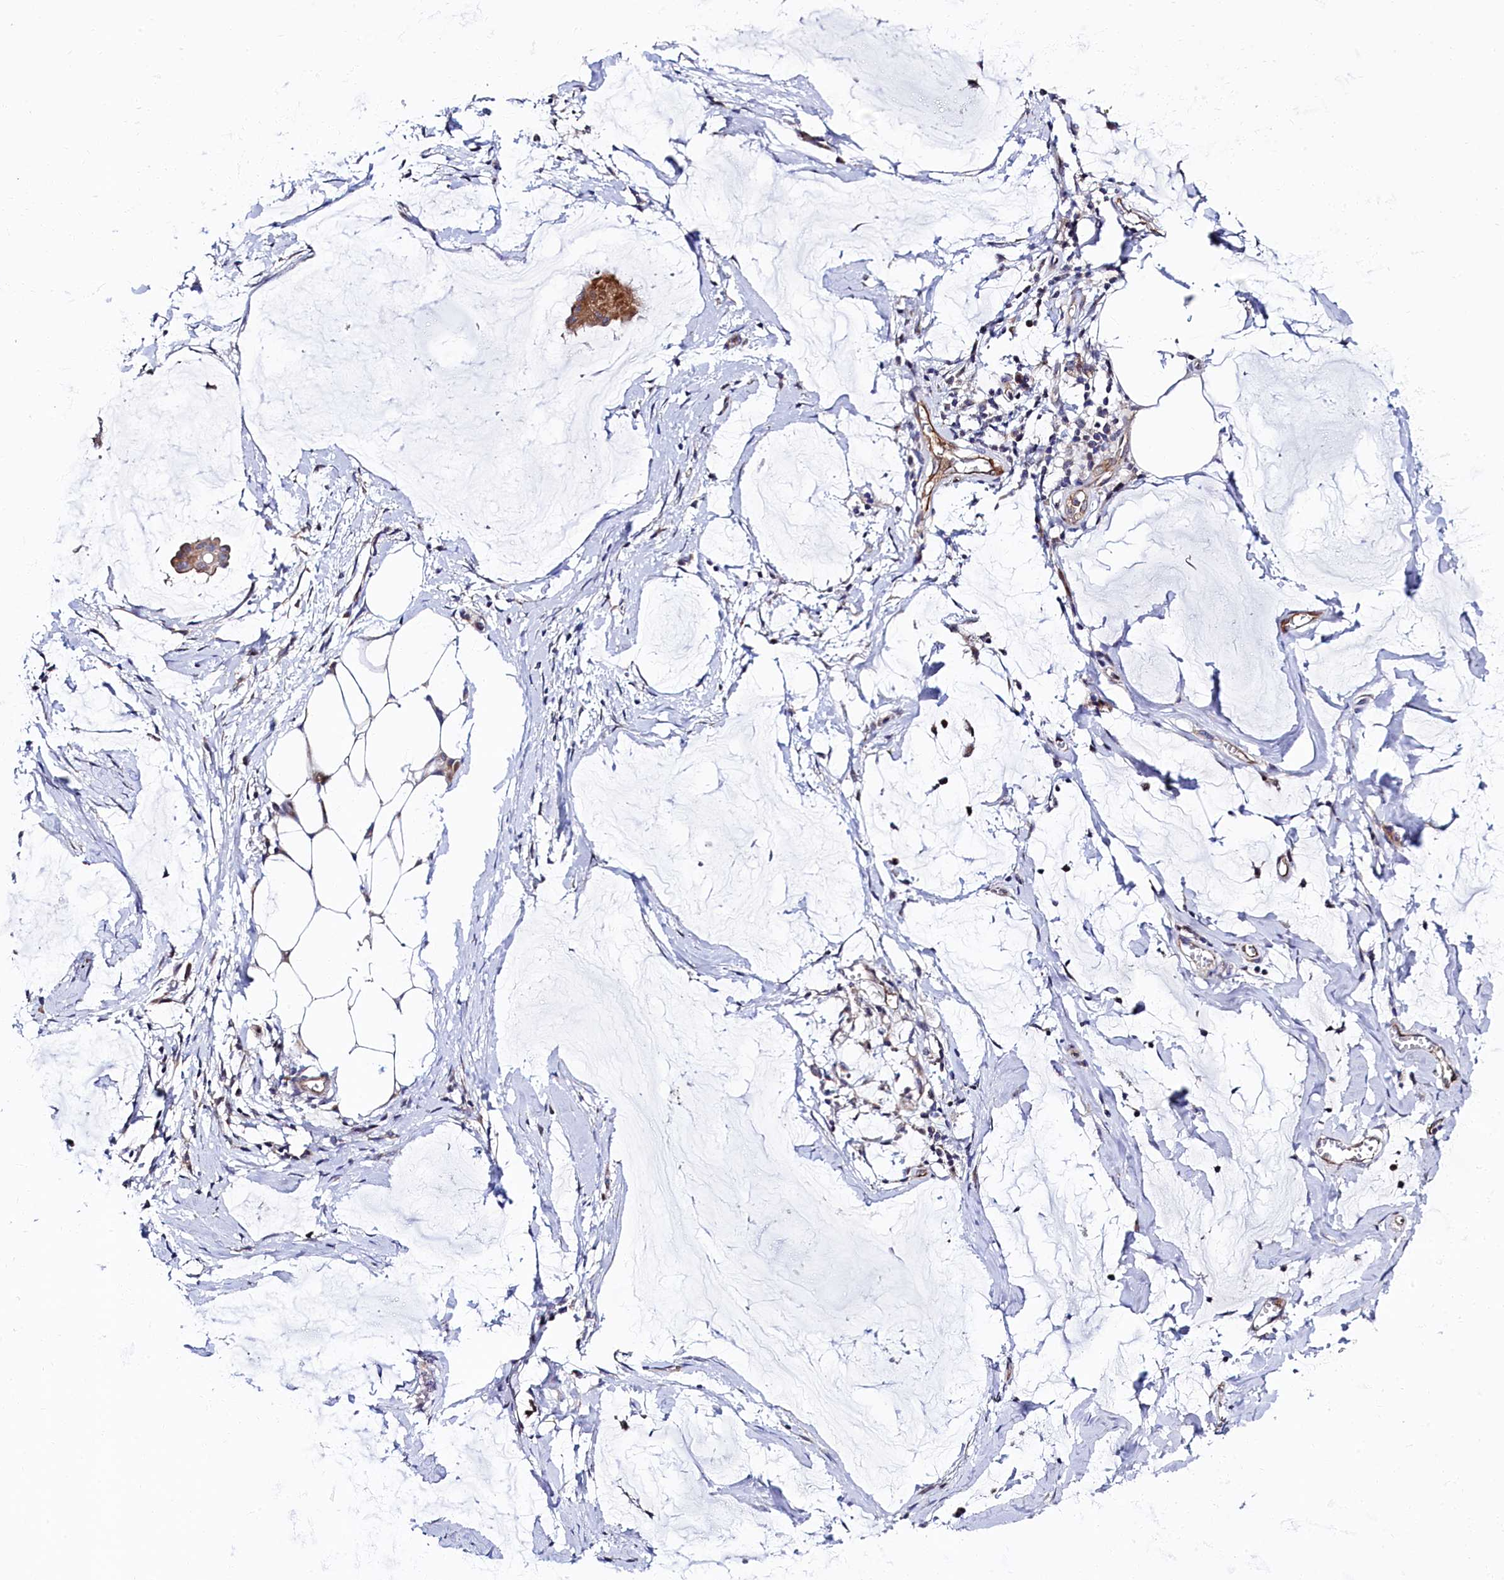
{"staining": {"intensity": "moderate", "quantity": ">75%", "location": "cytoplasmic/membranous"}, "tissue": "ovarian cancer", "cell_type": "Tumor cells", "image_type": "cancer", "snomed": [{"axis": "morphology", "description": "Cystadenocarcinoma, mucinous, NOS"}, {"axis": "topography", "description": "Ovary"}], "caption": "Ovarian cancer stained with IHC shows moderate cytoplasmic/membranous expression in approximately >75% of tumor cells.", "gene": "PIK3C3", "patient": {"sex": "female", "age": 73}}